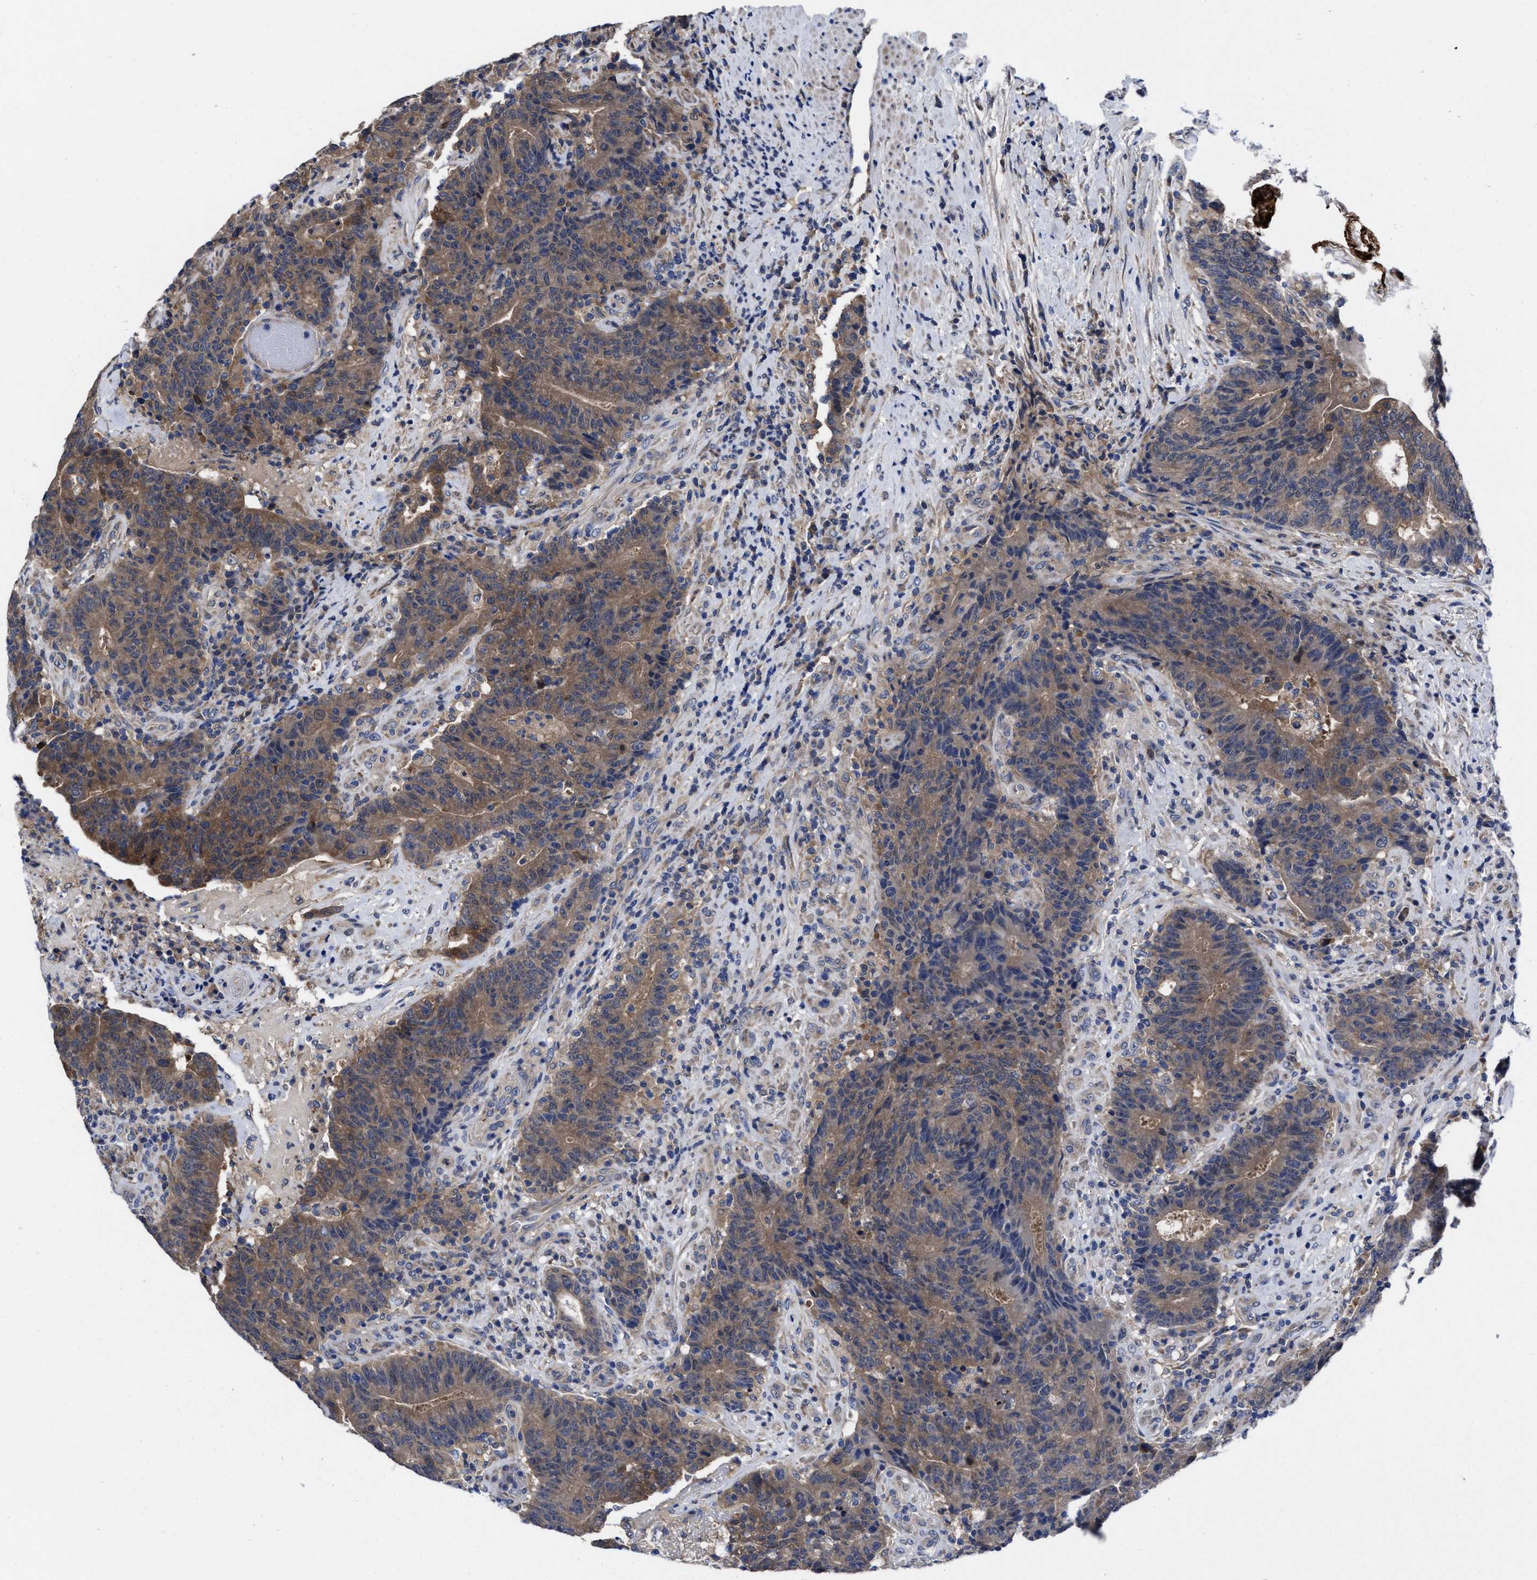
{"staining": {"intensity": "moderate", "quantity": "25%-75%", "location": "cytoplasmic/membranous"}, "tissue": "colorectal cancer", "cell_type": "Tumor cells", "image_type": "cancer", "snomed": [{"axis": "morphology", "description": "Normal tissue, NOS"}, {"axis": "morphology", "description": "Adenocarcinoma, NOS"}, {"axis": "topography", "description": "Colon"}], "caption": "A photomicrograph showing moderate cytoplasmic/membranous staining in approximately 25%-75% of tumor cells in adenocarcinoma (colorectal), as visualized by brown immunohistochemical staining.", "gene": "TXNDC17", "patient": {"sex": "female", "age": 75}}